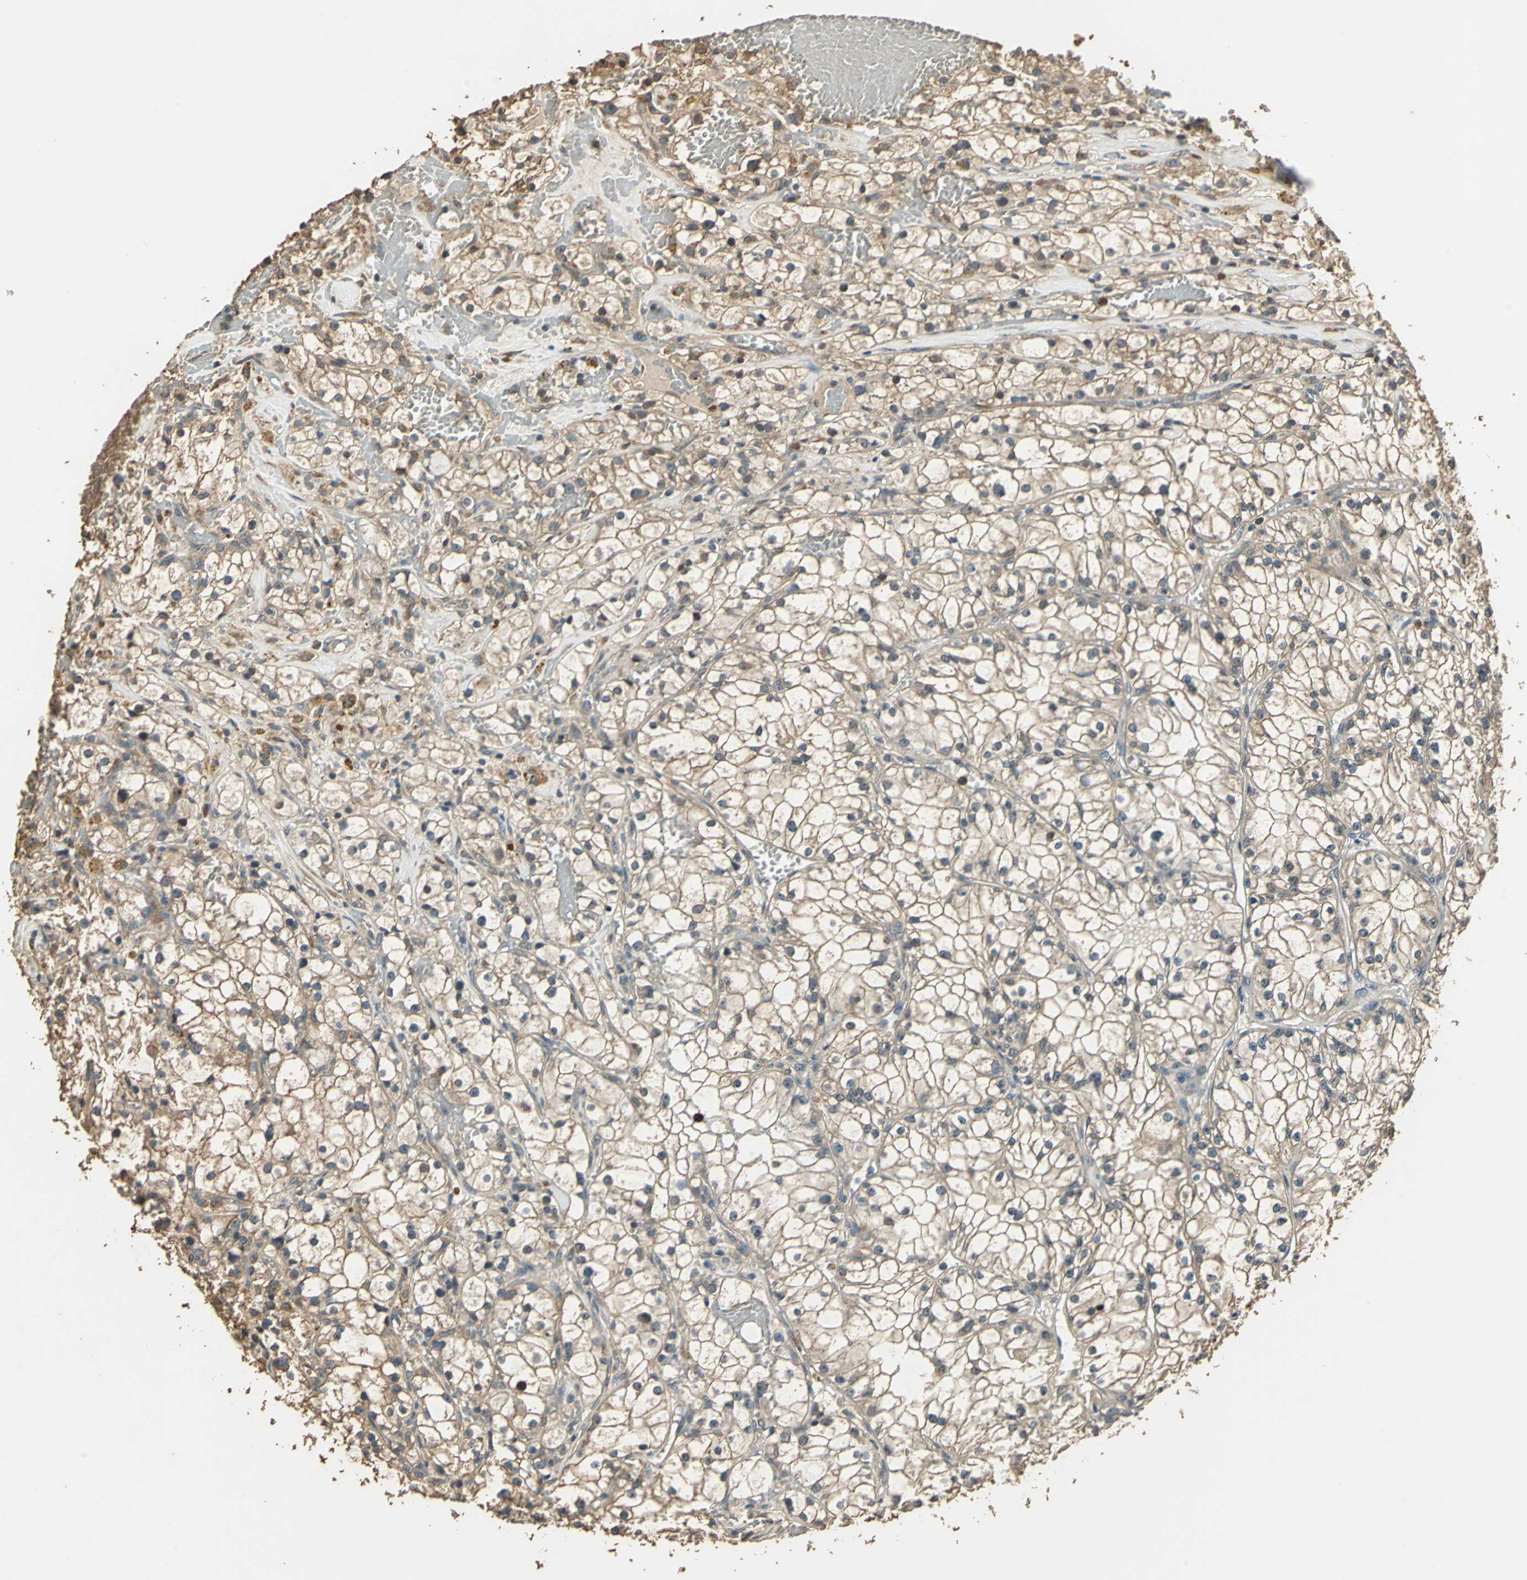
{"staining": {"intensity": "moderate", "quantity": ">75%", "location": "cytoplasmic/membranous"}, "tissue": "renal cancer", "cell_type": "Tumor cells", "image_type": "cancer", "snomed": [{"axis": "morphology", "description": "Adenocarcinoma, NOS"}, {"axis": "topography", "description": "Kidney"}], "caption": "Immunohistochemistry (IHC) of adenocarcinoma (renal) shows medium levels of moderate cytoplasmic/membranous expression in approximately >75% of tumor cells. (brown staining indicates protein expression, while blue staining denotes nuclei).", "gene": "TMPRSS4", "patient": {"sex": "male", "age": 56}}